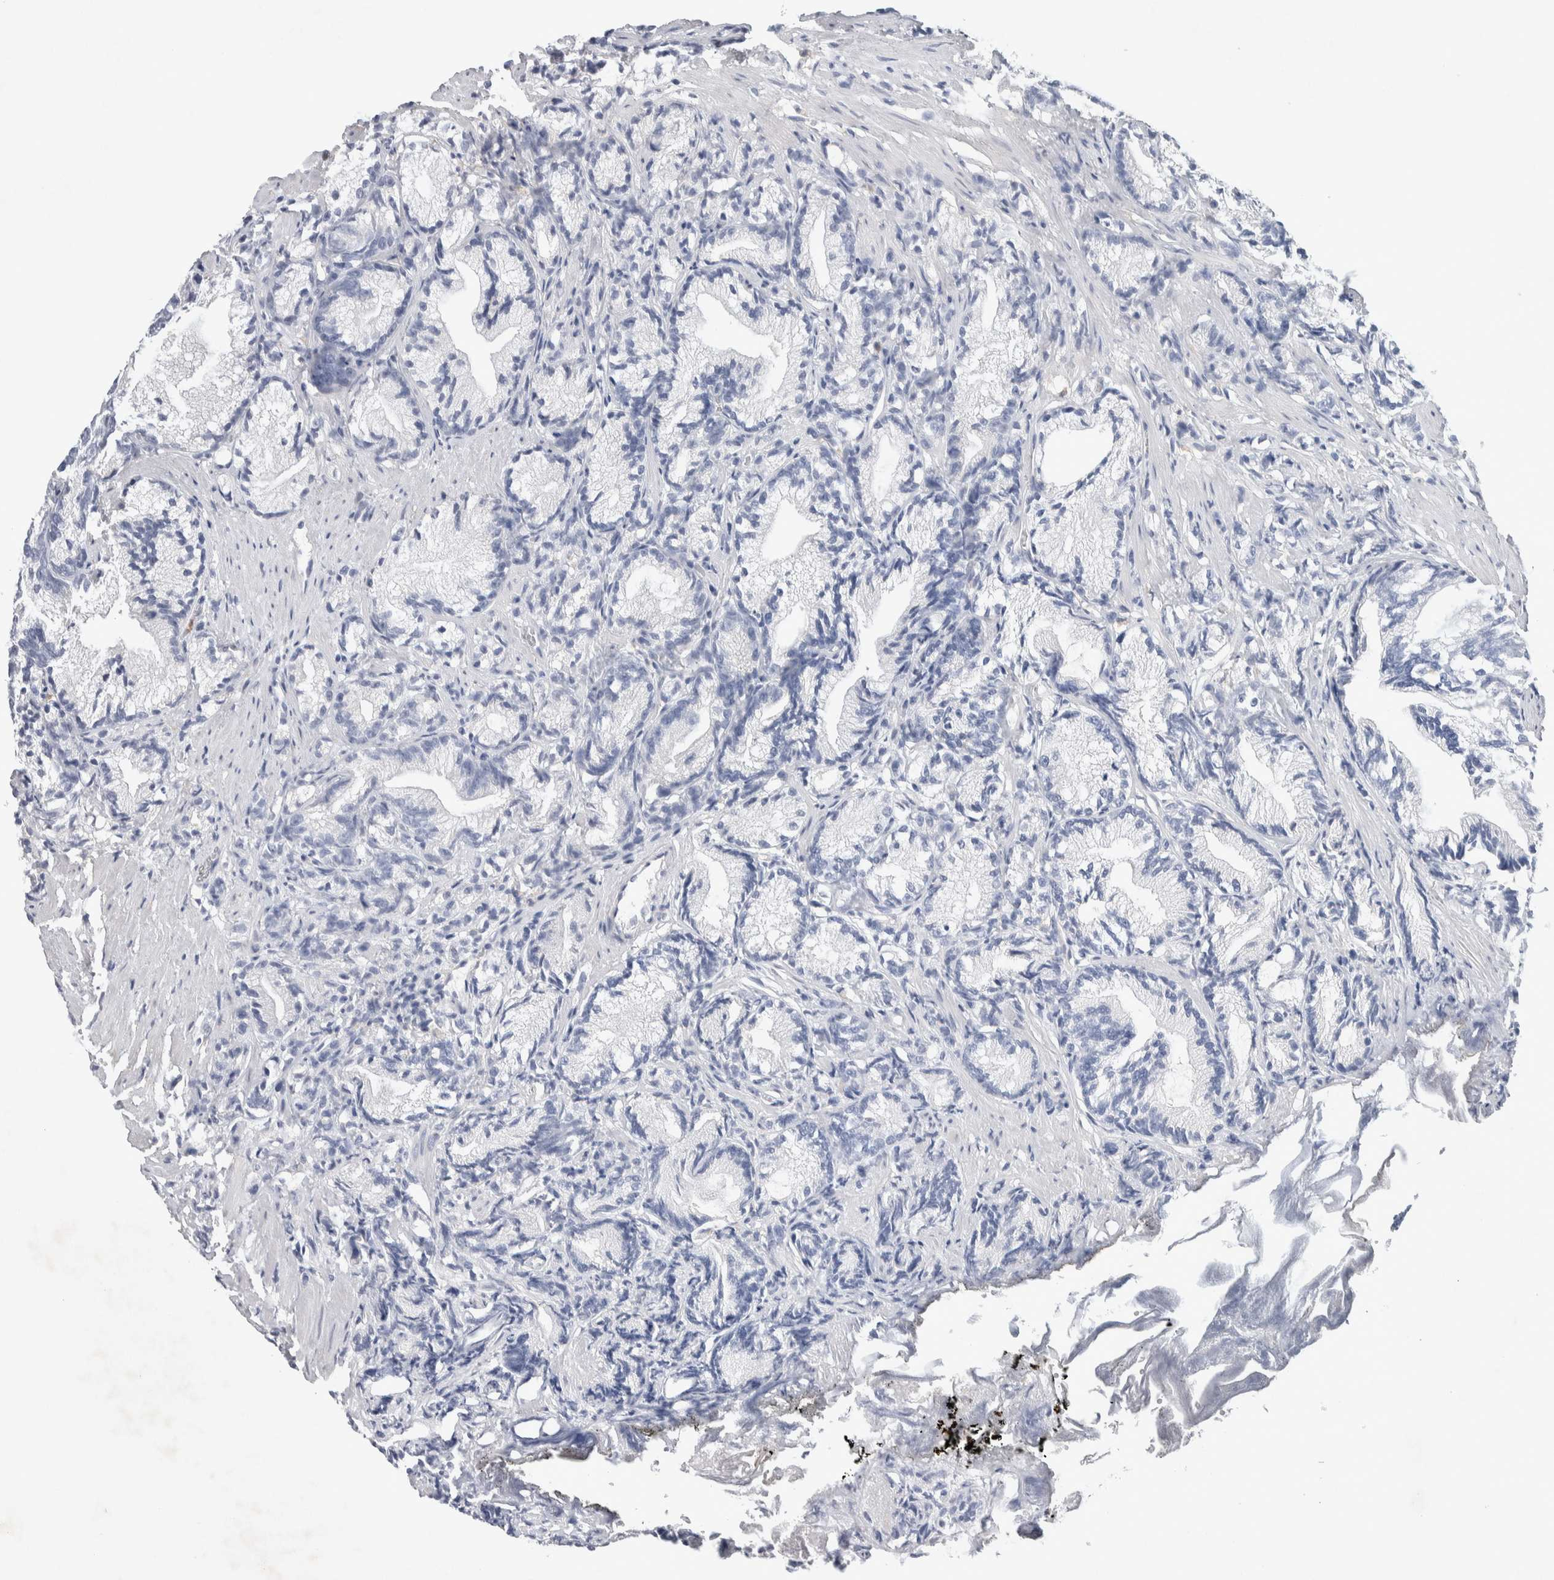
{"staining": {"intensity": "negative", "quantity": "none", "location": "none"}, "tissue": "prostate cancer", "cell_type": "Tumor cells", "image_type": "cancer", "snomed": [{"axis": "morphology", "description": "Adenocarcinoma, Low grade"}, {"axis": "topography", "description": "Prostate"}], "caption": "IHC of human prostate adenocarcinoma (low-grade) demonstrates no positivity in tumor cells. (Immunohistochemistry (ihc), brightfield microscopy, high magnification).", "gene": "NCF2", "patient": {"sex": "male", "age": 89}}